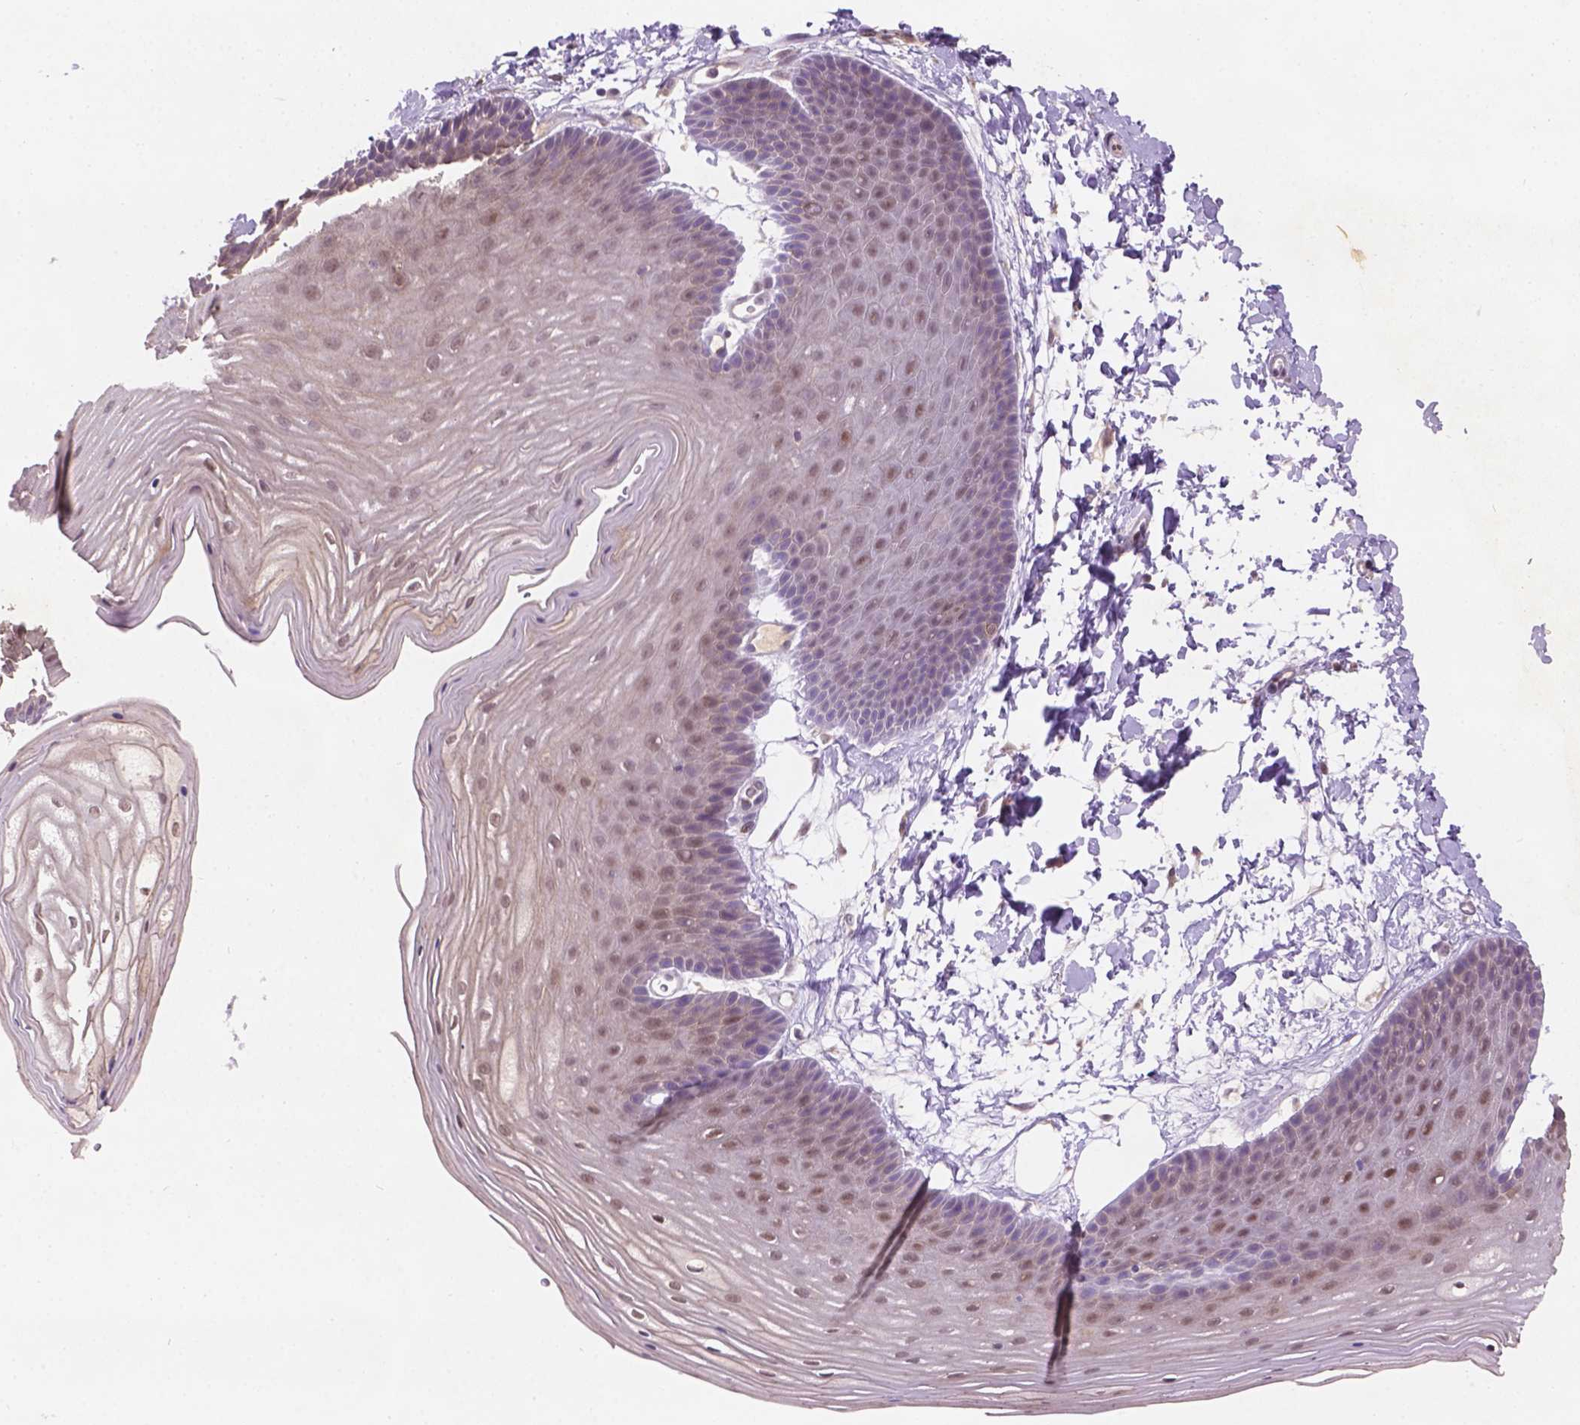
{"staining": {"intensity": "moderate", "quantity": "25%-75%", "location": "nuclear"}, "tissue": "skin", "cell_type": "Epidermal cells", "image_type": "normal", "snomed": [{"axis": "morphology", "description": "Normal tissue, NOS"}, {"axis": "topography", "description": "Anal"}], "caption": "Epidermal cells exhibit medium levels of moderate nuclear expression in approximately 25%-75% of cells in normal human skin.", "gene": "GXYLT2", "patient": {"sex": "male", "age": 53}}